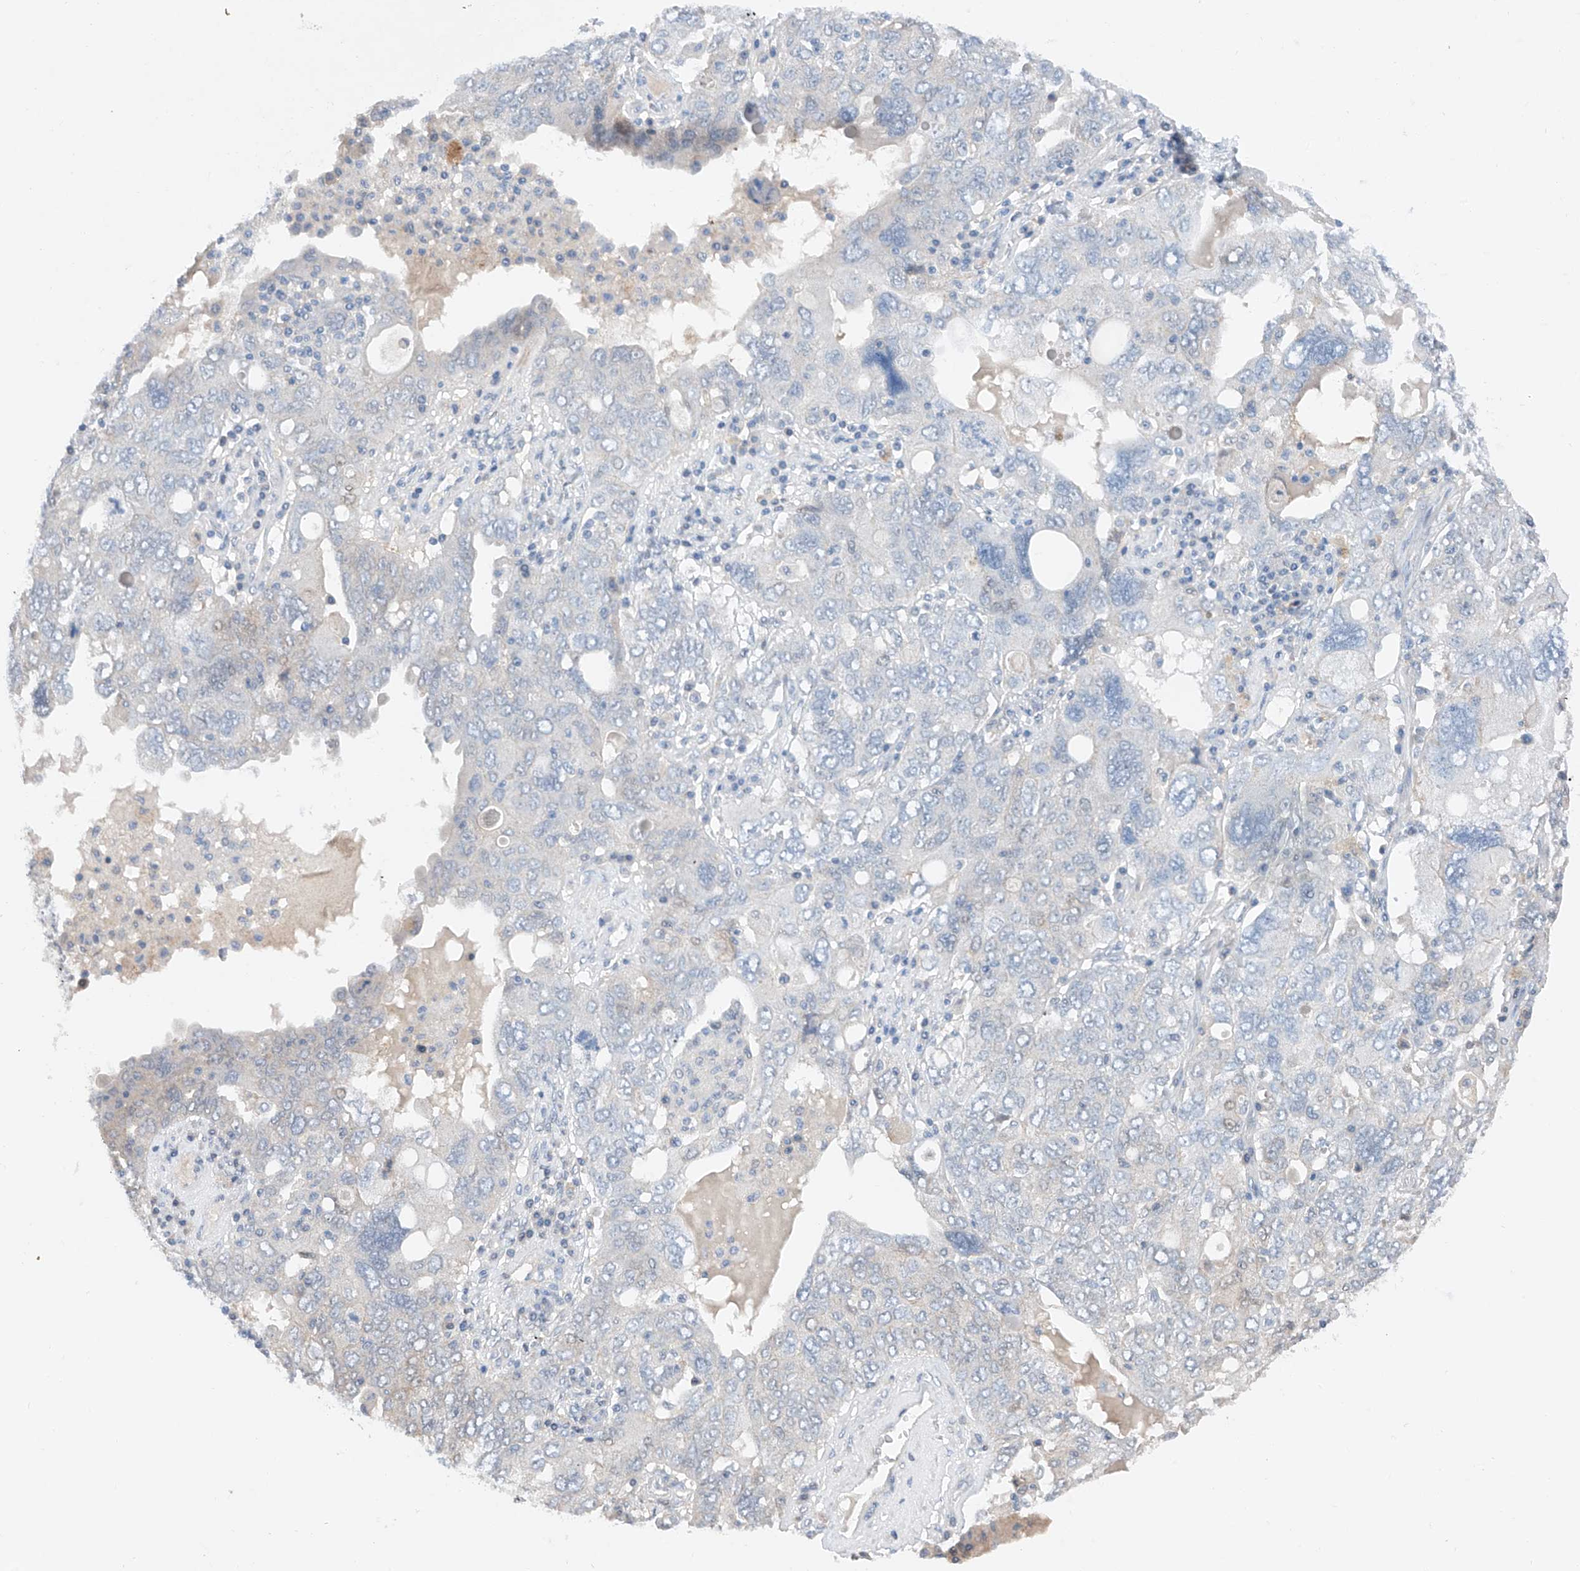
{"staining": {"intensity": "negative", "quantity": "none", "location": "none"}, "tissue": "ovarian cancer", "cell_type": "Tumor cells", "image_type": "cancer", "snomed": [{"axis": "morphology", "description": "Carcinoma, endometroid"}, {"axis": "topography", "description": "Ovary"}], "caption": "Human ovarian endometroid carcinoma stained for a protein using immunohistochemistry (IHC) shows no positivity in tumor cells.", "gene": "FUCA2", "patient": {"sex": "female", "age": 62}}